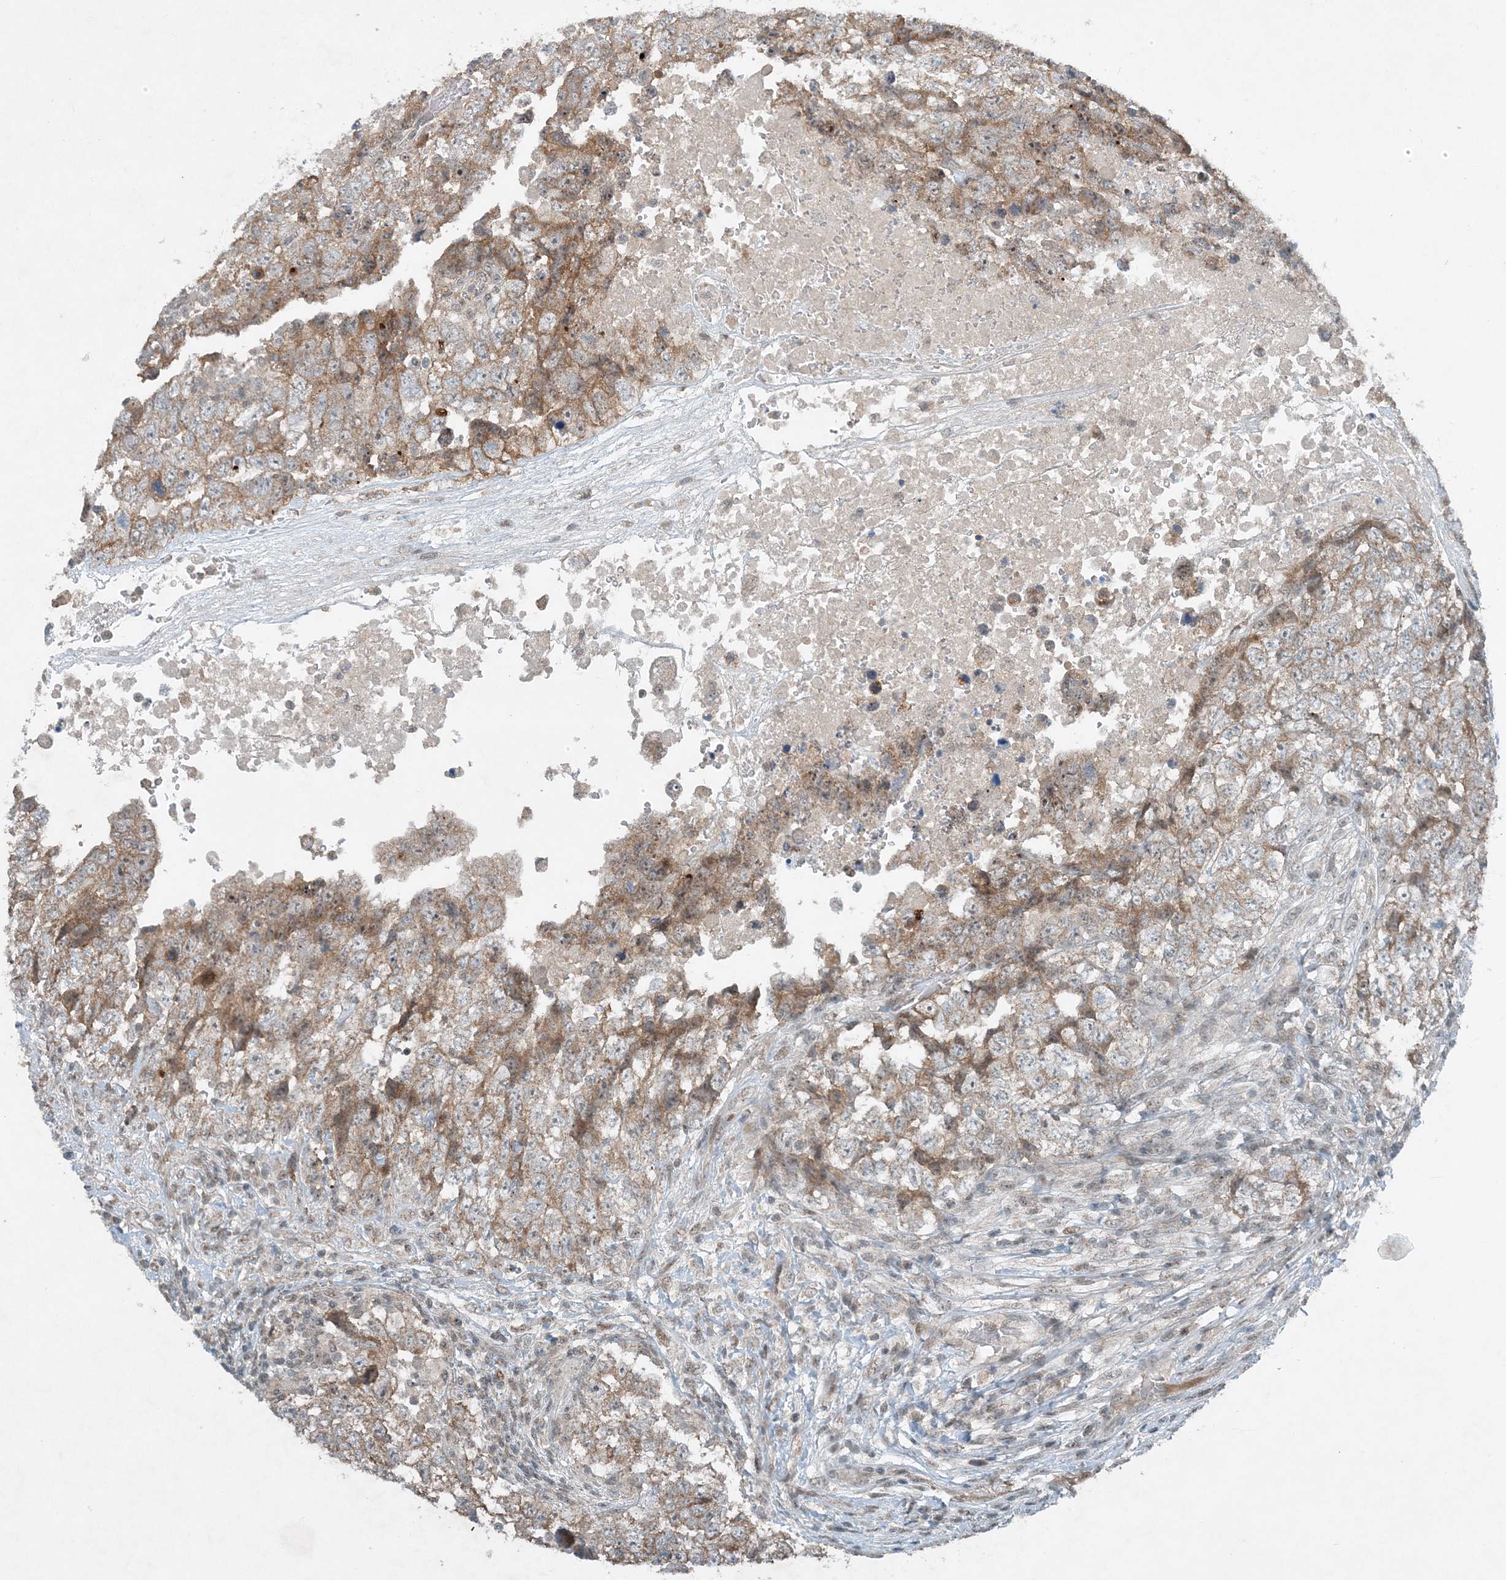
{"staining": {"intensity": "moderate", "quantity": "25%-75%", "location": "cytoplasmic/membranous"}, "tissue": "testis cancer", "cell_type": "Tumor cells", "image_type": "cancer", "snomed": [{"axis": "morphology", "description": "Carcinoma, Embryonal, NOS"}, {"axis": "topography", "description": "Testis"}], "caption": "Immunohistochemistry of testis embryonal carcinoma shows medium levels of moderate cytoplasmic/membranous positivity in about 25%-75% of tumor cells.", "gene": "MITD1", "patient": {"sex": "male", "age": 37}}